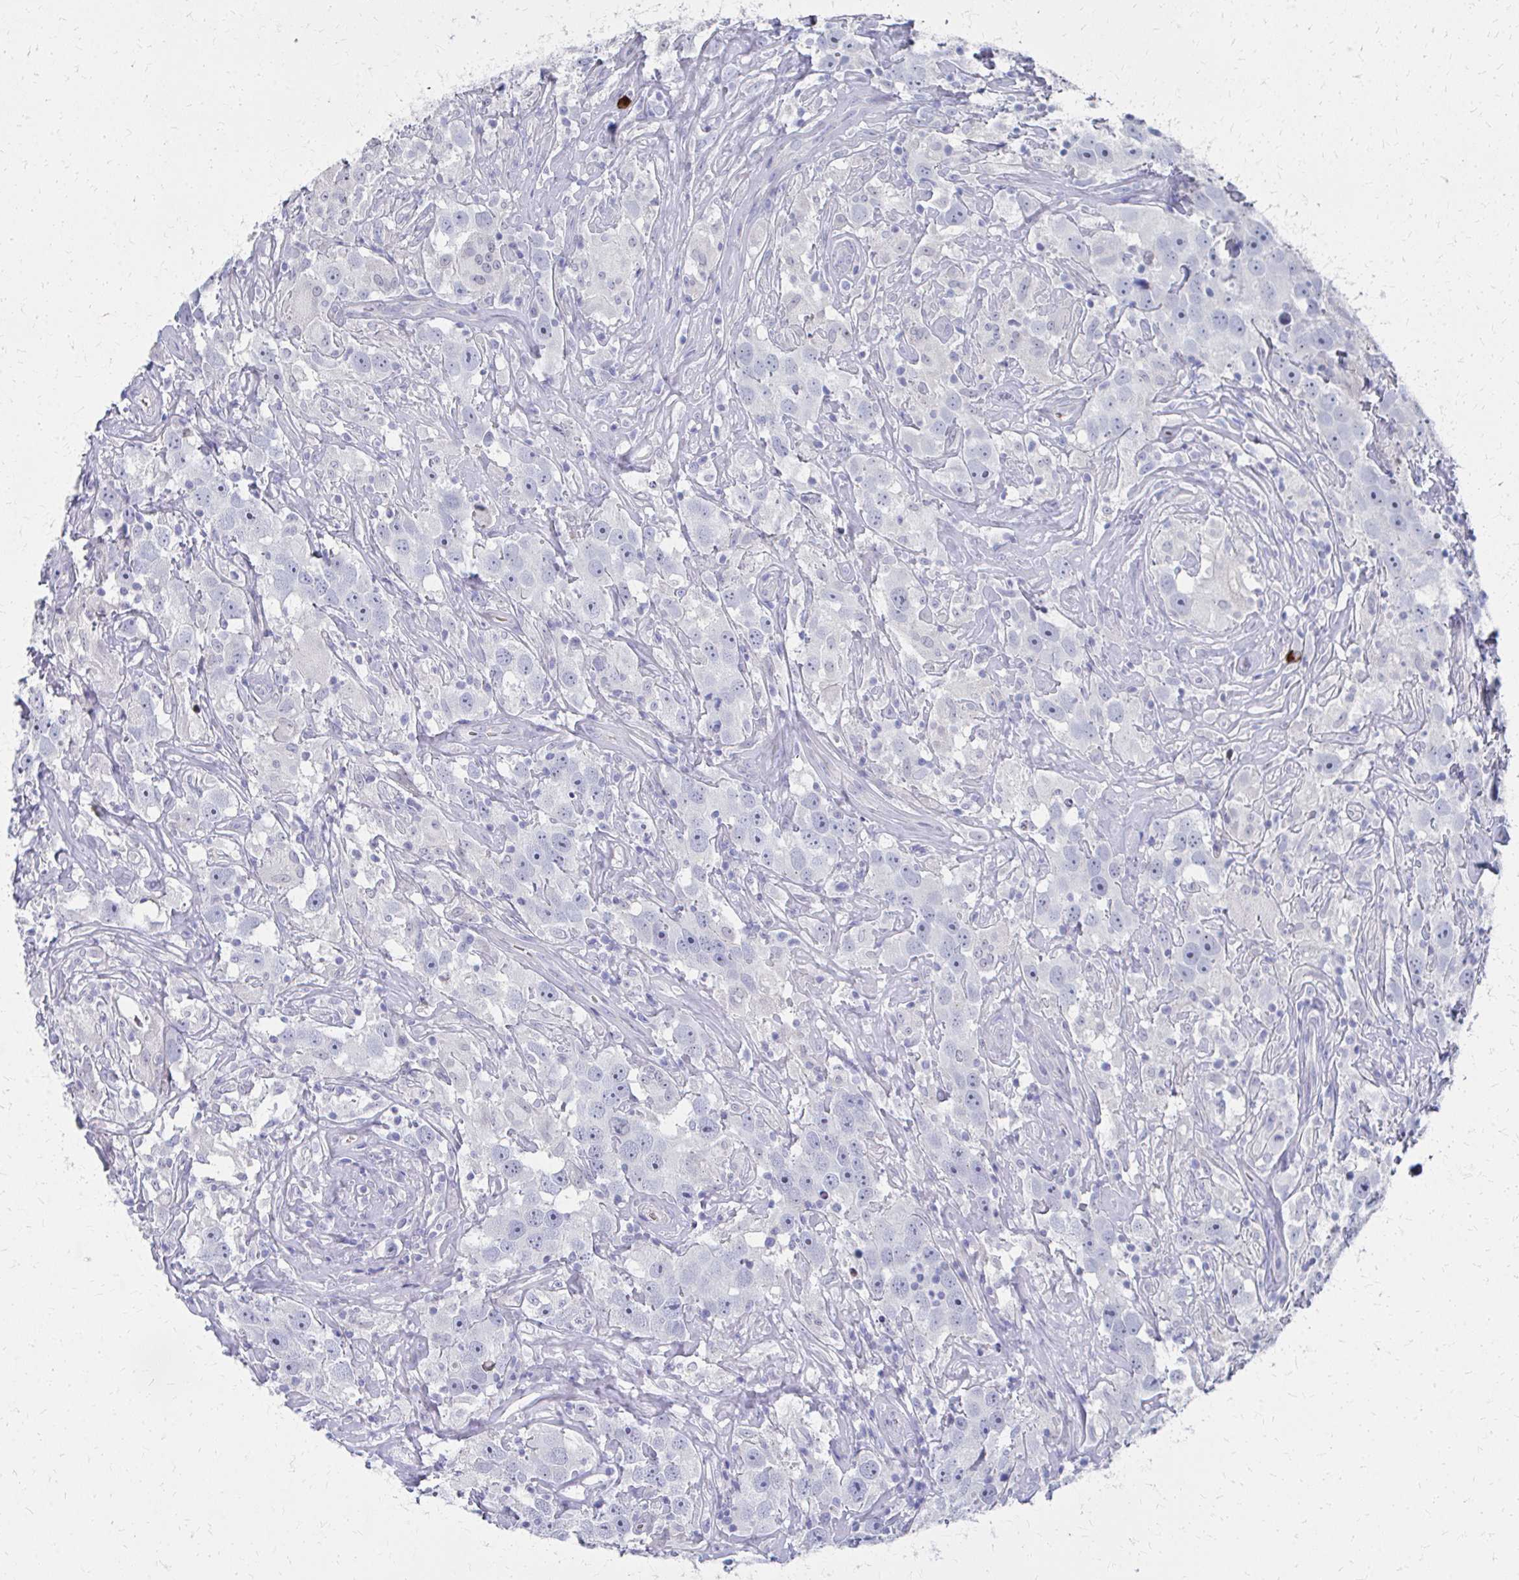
{"staining": {"intensity": "negative", "quantity": "none", "location": "none"}, "tissue": "testis cancer", "cell_type": "Tumor cells", "image_type": "cancer", "snomed": [{"axis": "morphology", "description": "Seminoma, NOS"}, {"axis": "topography", "description": "Testis"}], "caption": "The histopathology image demonstrates no significant positivity in tumor cells of seminoma (testis).", "gene": "MS4A2", "patient": {"sex": "male", "age": 49}}